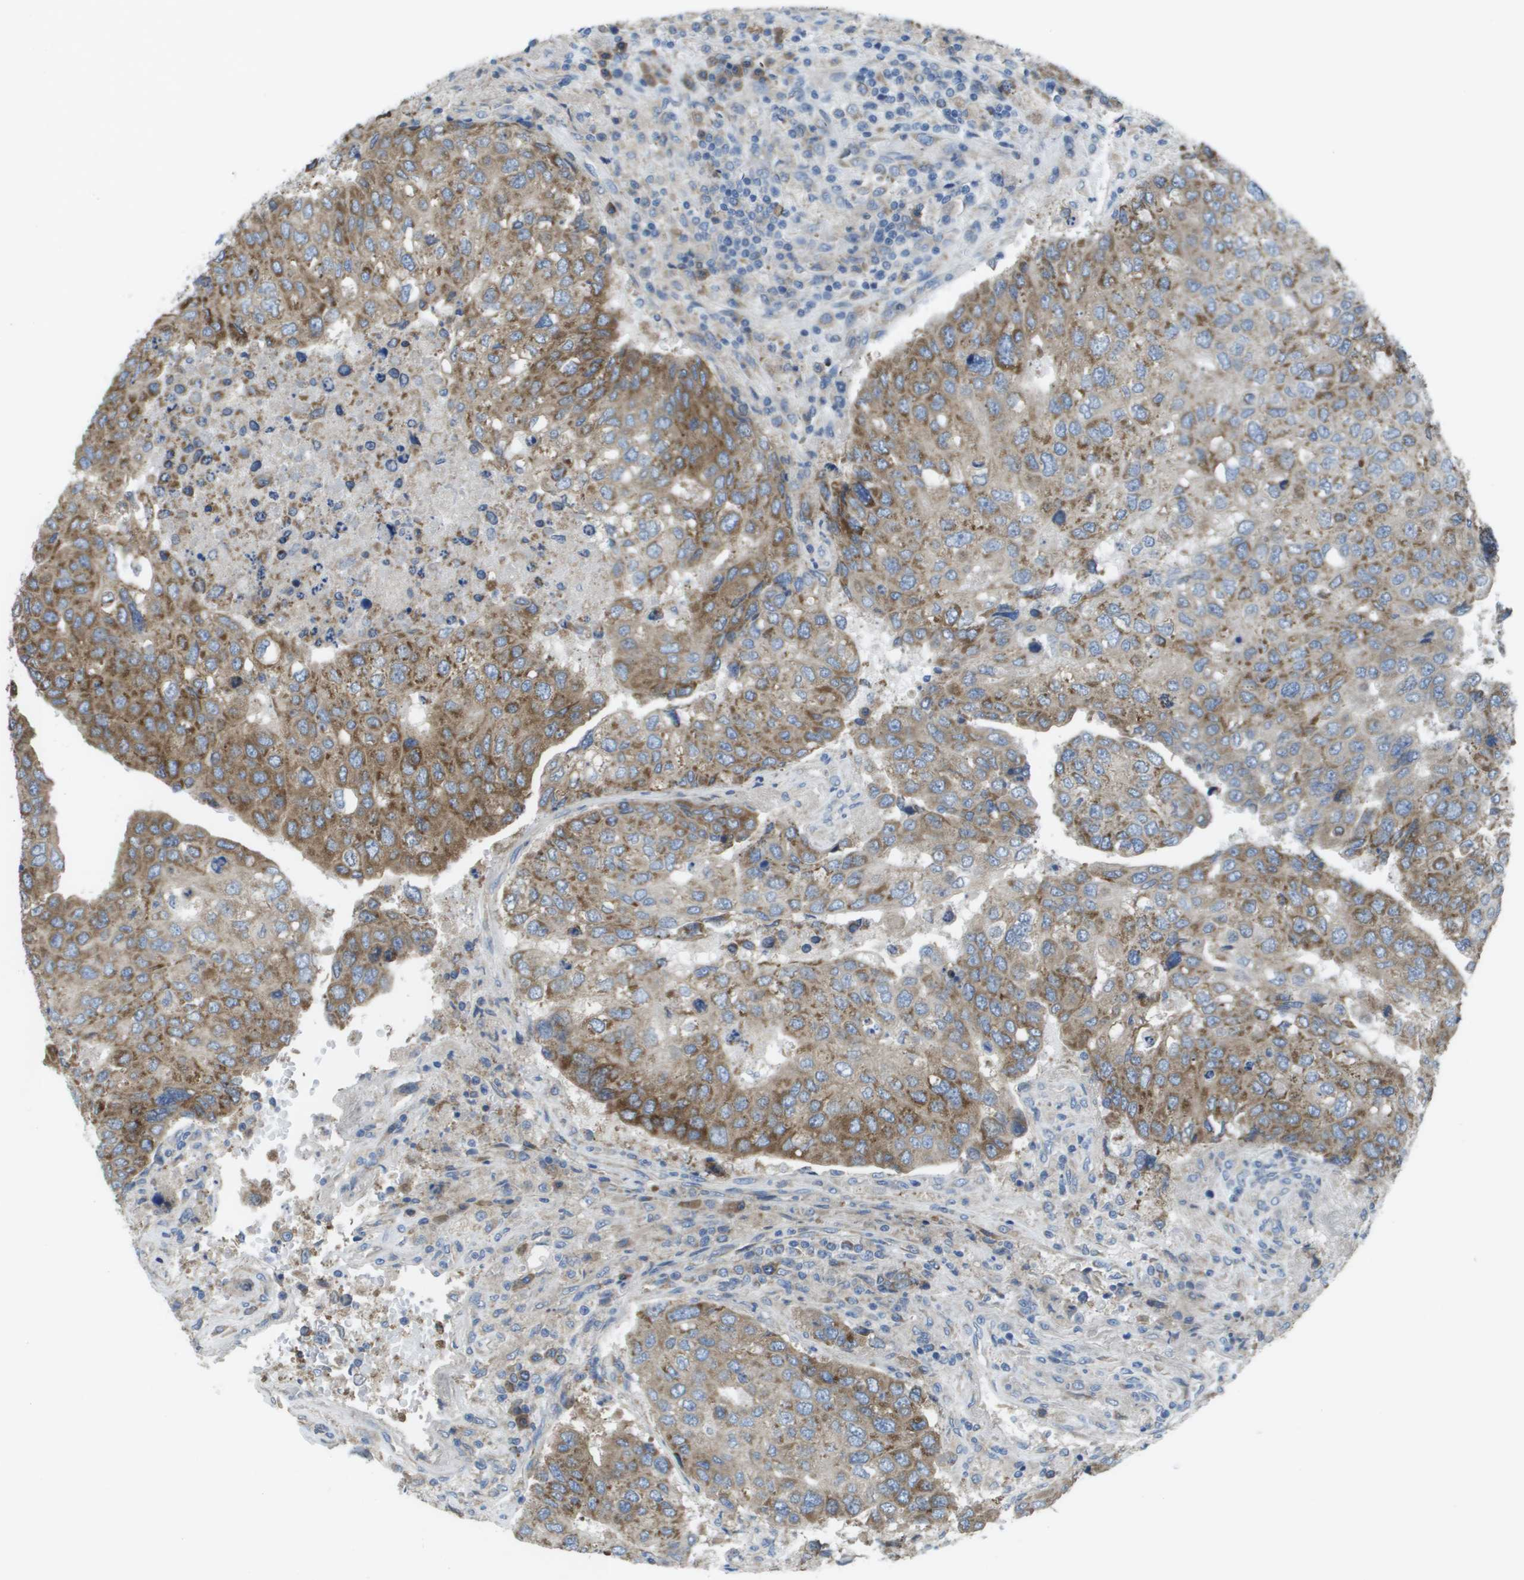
{"staining": {"intensity": "moderate", "quantity": "25%-75%", "location": "cytoplasmic/membranous"}, "tissue": "urothelial cancer", "cell_type": "Tumor cells", "image_type": "cancer", "snomed": [{"axis": "morphology", "description": "Urothelial carcinoma, High grade"}, {"axis": "topography", "description": "Lymph node"}, {"axis": "topography", "description": "Urinary bladder"}], "caption": "A micrograph of urothelial cancer stained for a protein demonstrates moderate cytoplasmic/membranous brown staining in tumor cells.", "gene": "CLCN2", "patient": {"sex": "male", "age": 51}}